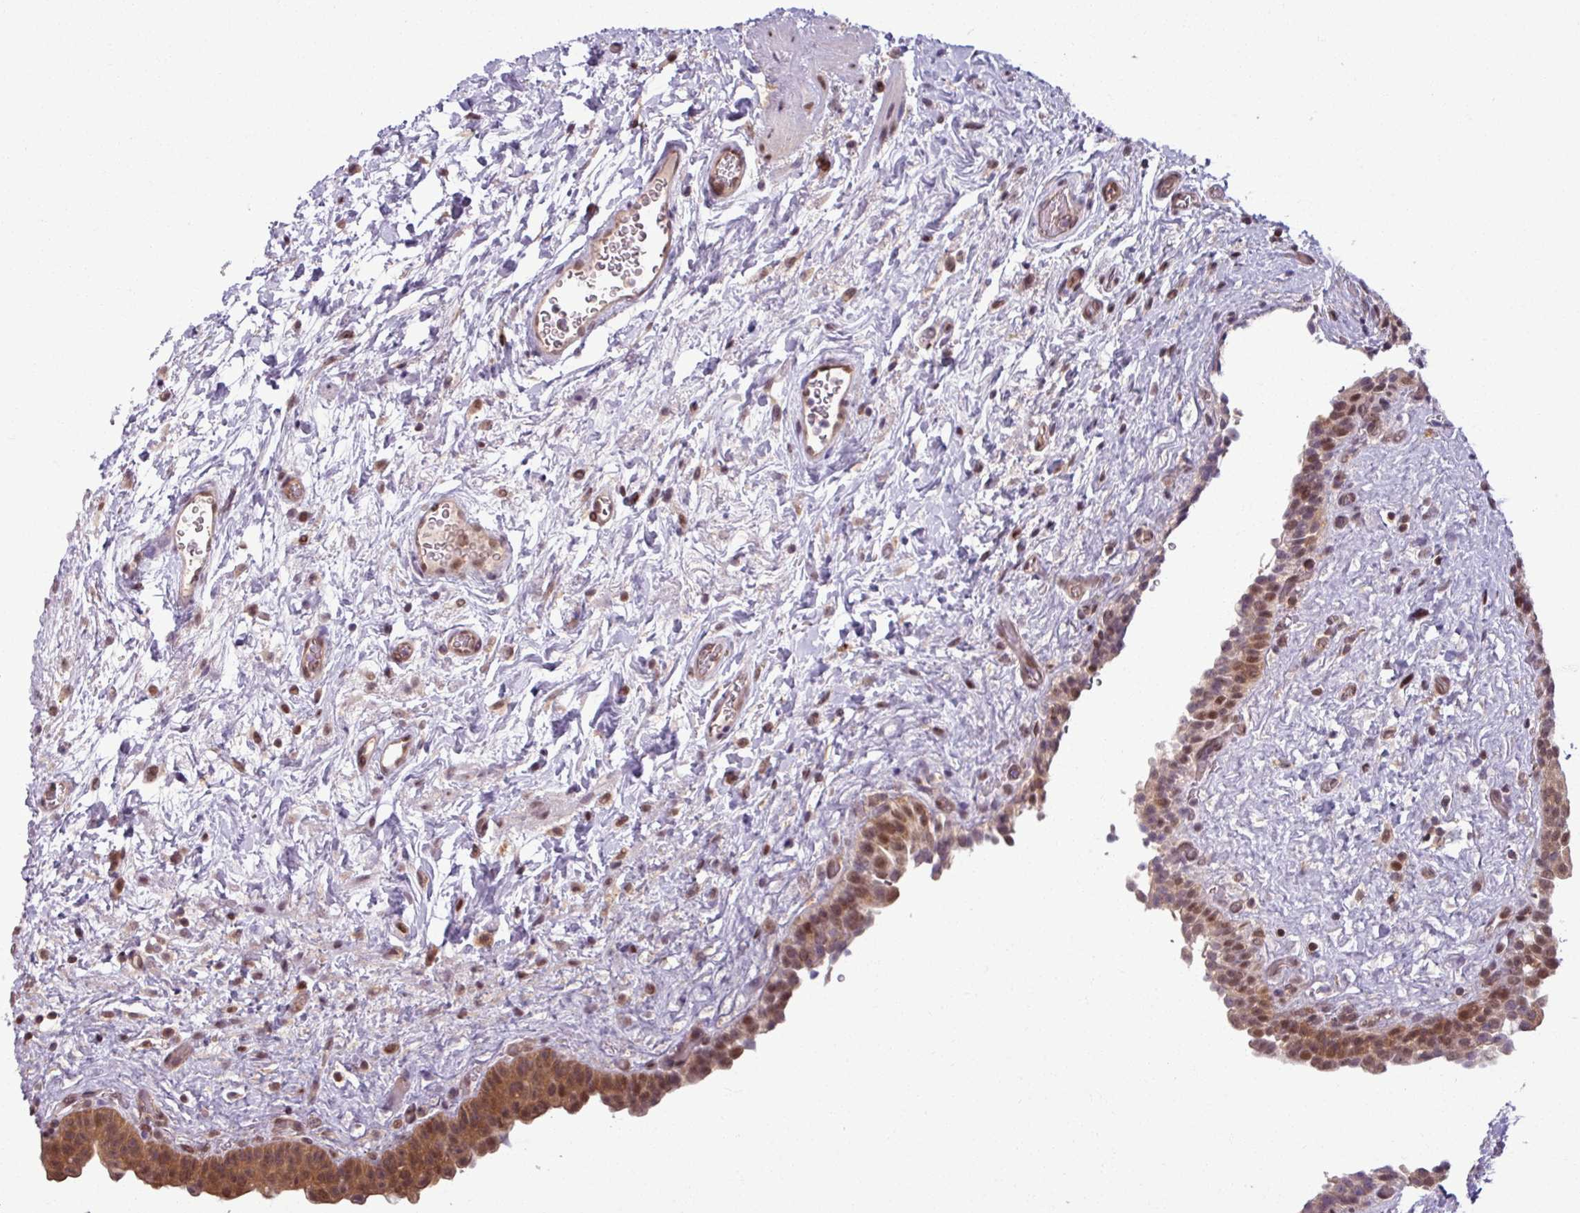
{"staining": {"intensity": "moderate", "quantity": ">75%", "location": "cytoplasmic/membranous,nuclear"}, "tissue": "urinary bladder", "cell_type": "Urothelial cells", "image_type": "normal", "snomed": [{"axis": "morphology", "description": "Normal tissue, NOS"}, {"axis": "topography", "description": "Urinary bladder"}], "caption": "This micrograph demonstrates IHC staining of normal urinary bladder, with medium moderate cytoplasmic/membranous,nuclear staining in approximately >75% of urothelial cells.", "gene": "KCTD11", "patient": {"sex": "male", "age": 69}}